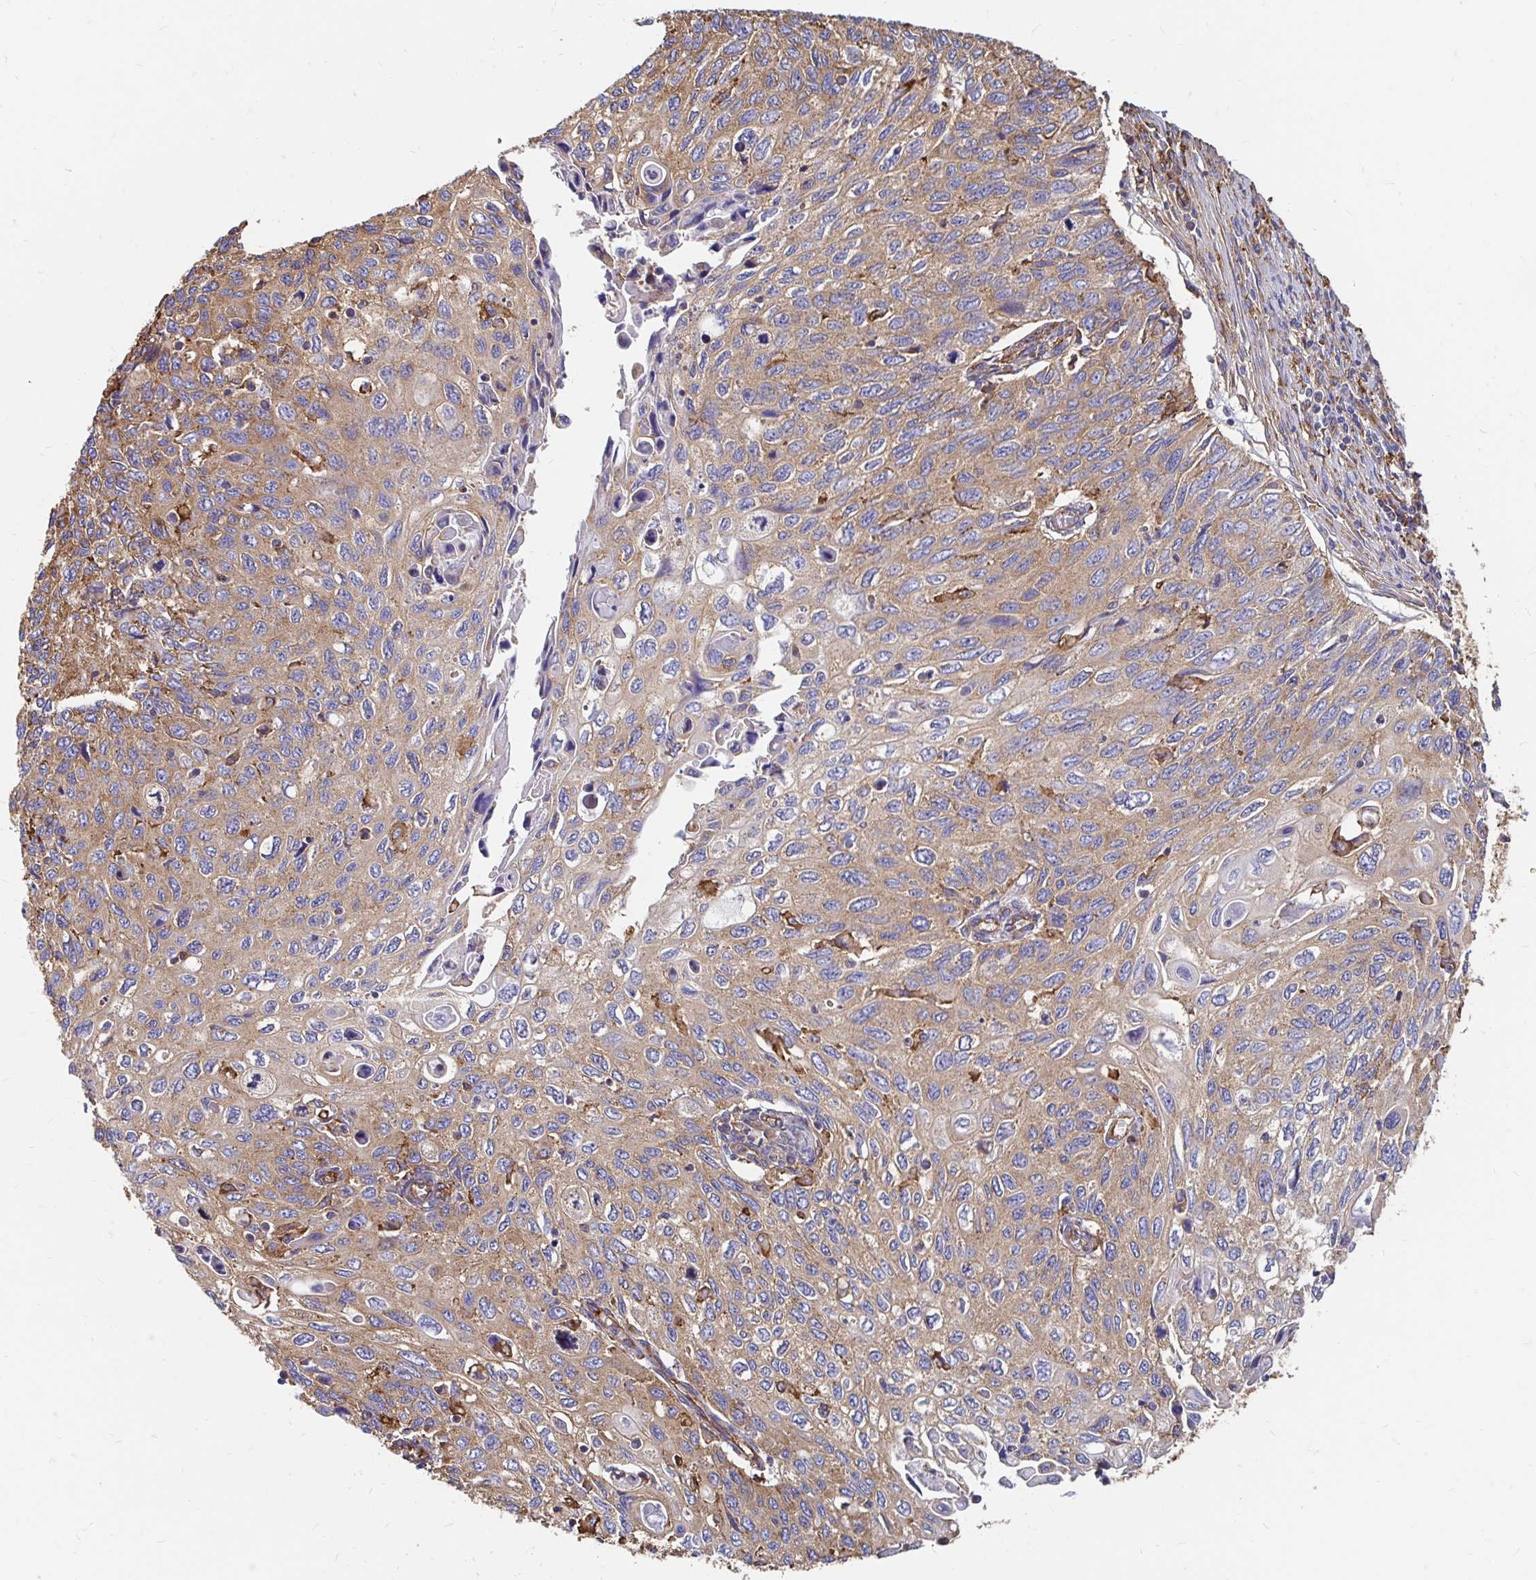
{"staining": {"intensity": "moderate", "quantity": ">75%", "location": "cytoplasmic/membranous"}, "tissue": "cervical cancer", "cell_type": "Tumor cells", "image_type": "cancer", "snomed": [{"axis": "morphology", "description": "Squamous cell carcinoma, NOS"}, {"axis": "topography", "description": "Cervix"}], "caption": "Protein expression analysis of human cervical cancer (squamous cell carcinoma) reveals moderate cytoplasmic/membranous expression in approximately >75% of tumor cells.", "gene": "CLTC", "patient": {"sex": "female", "age": 70}}